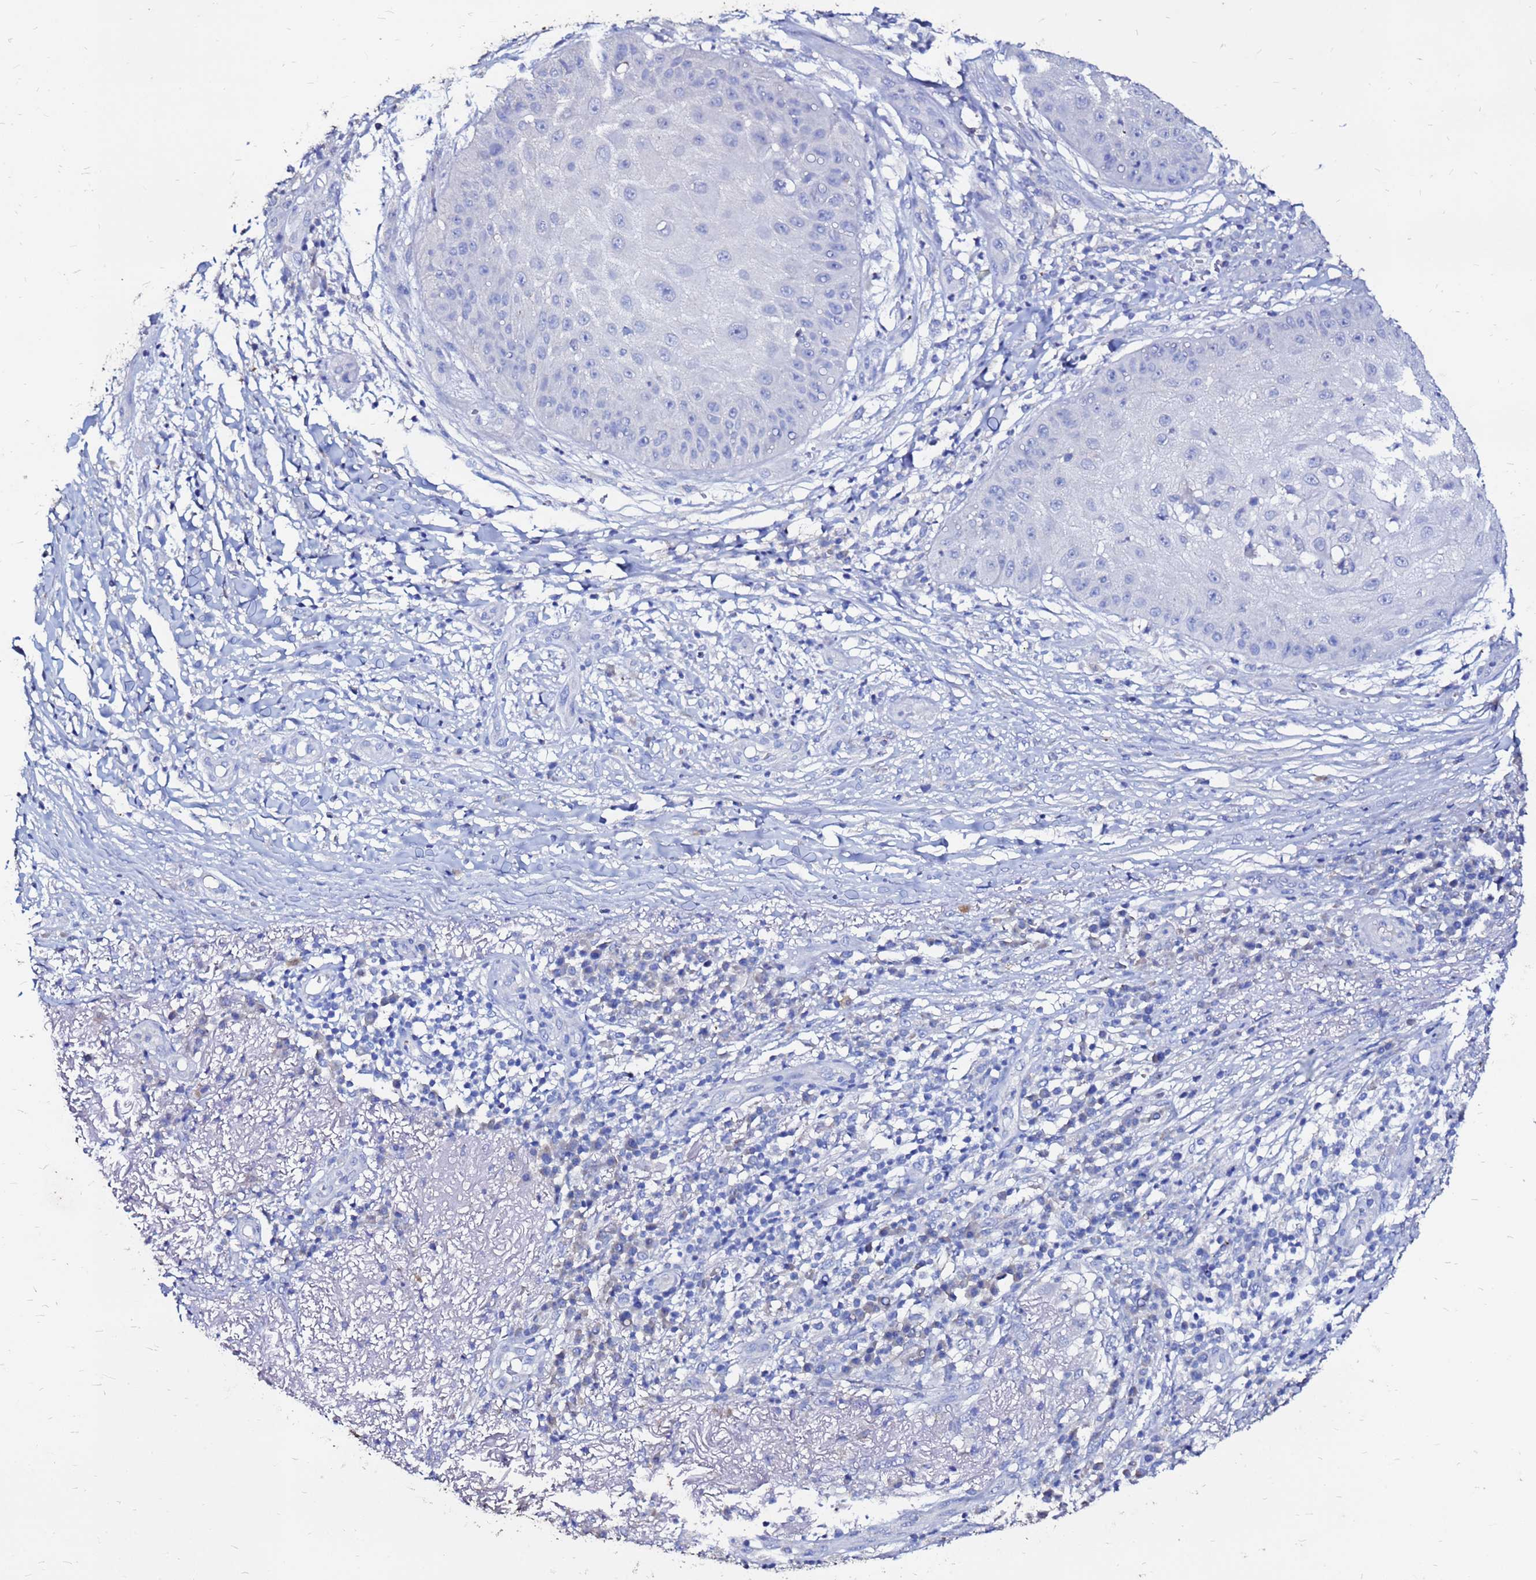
{"staining": {"intensity": "negative", "quantity": "none", "location": "none"}, "tissue": "skin cancer", "cell_type": "Tumor cells", "image_type": "cancer", "snomed": [{"axis": "morphology", "description": "Squamous cell carcinoma, NOS"}, {"axis": "topography", "description": "Skin"}], "caption": "Skin squamous cell carcinoma was stained to show a protein in brown. There is no significant expression in tumor cells.", "gene": "FAM183A", "patient": {"sex": "male", "age": 70}}